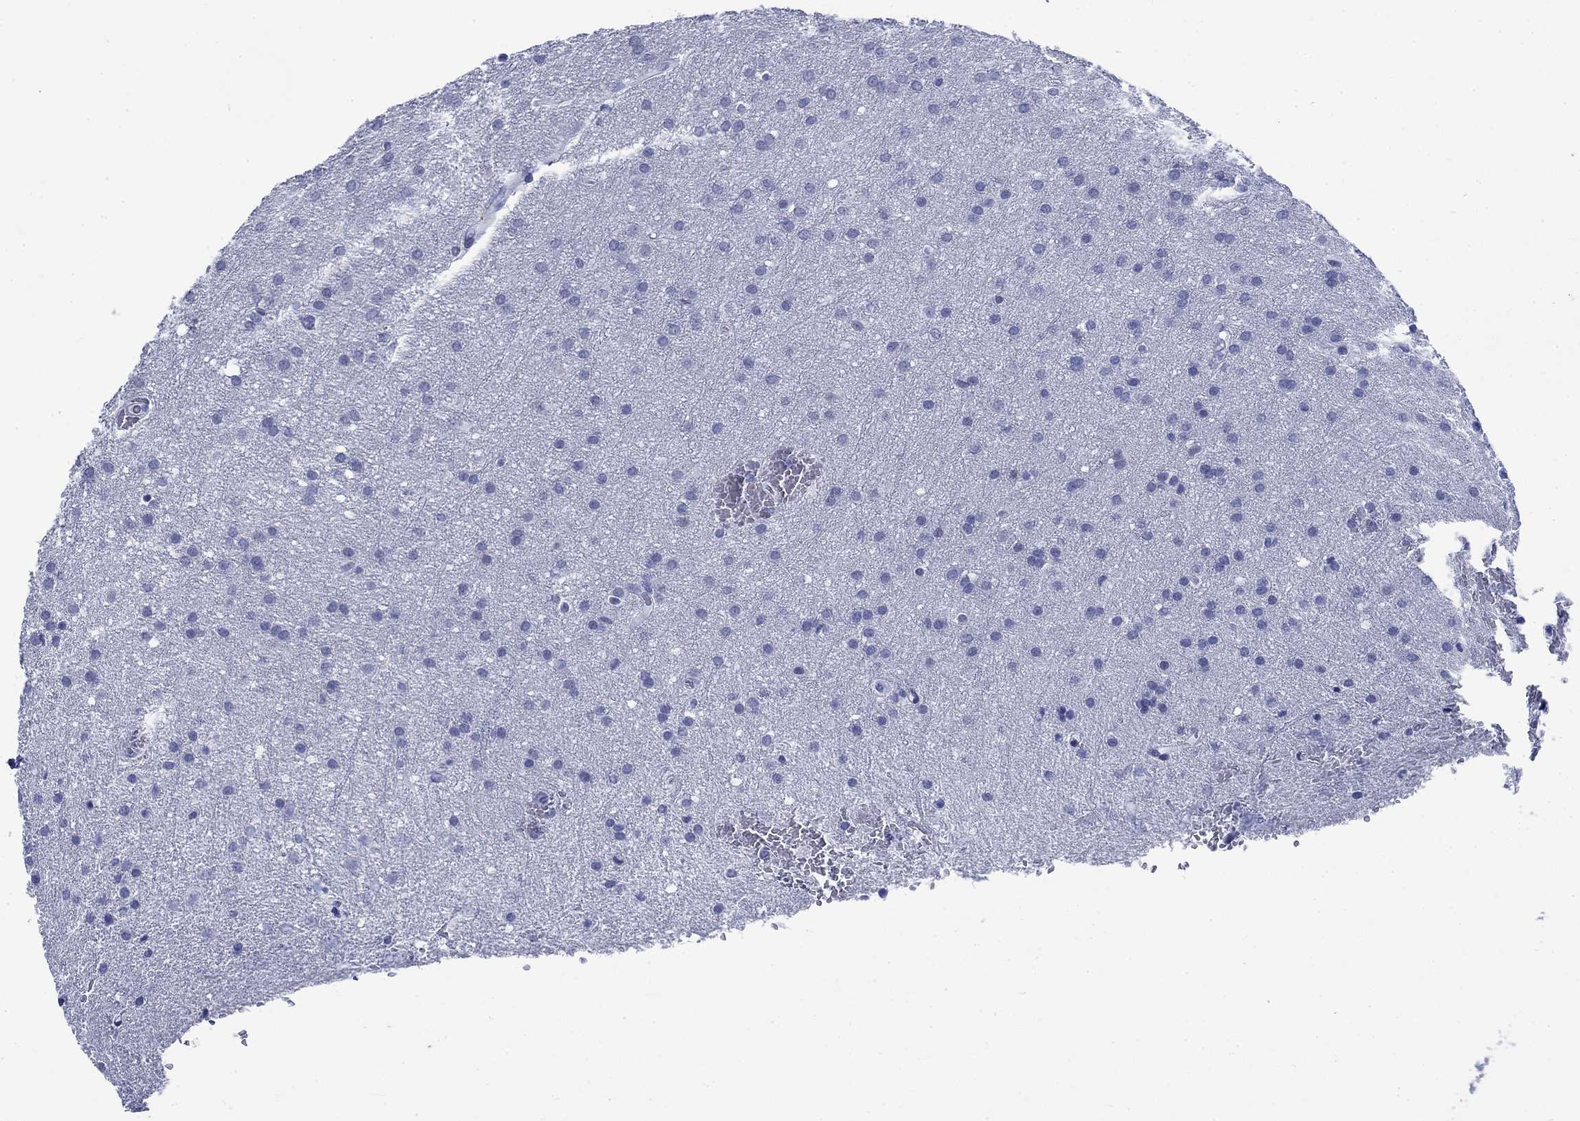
{"staining": {"intensity": "negative", "quantity": "none", "location": "none"}, "tissue": "glioma", "cell_type": "Tumor cells", "image_type": "cancer", "snomed": [{"axis": "morphology", "description": "Glioma, malignant, Low grade"}, {"axis": "topography", "description": "Brain"}], "caption": "This is an immunohistochemistry (IHC) image of malignant glioma (low-grade). There is no positivity in tumor cells.", "gene": "KRT76", "patient": {"sex": "female", "age": 32}}